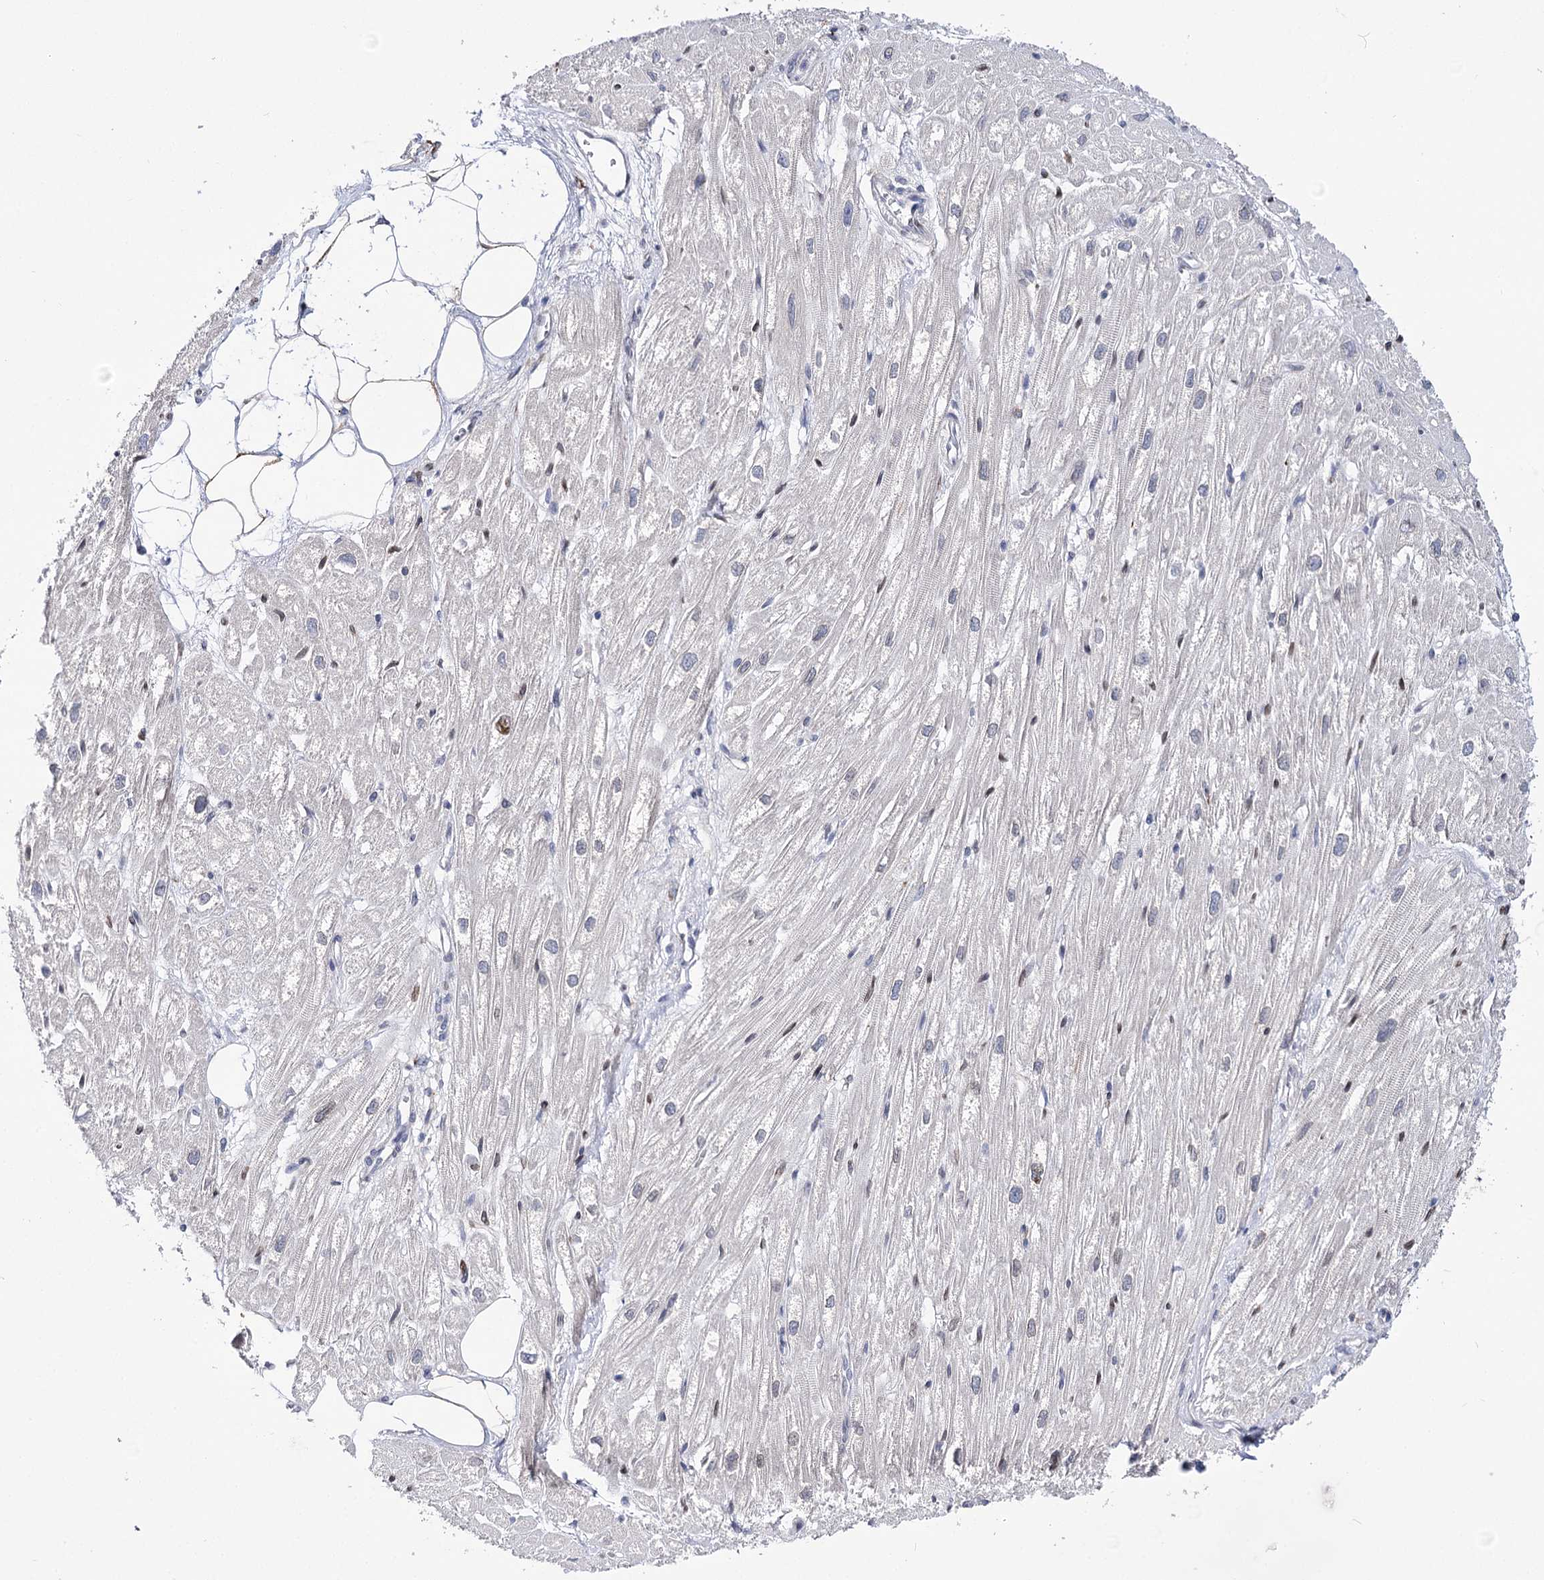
{"staining": {"intensity": "moderate", "quantity": "<25%", "location": "cytoplasmic/membranous,nuclear"}, "tissue": "heart muscle", "cell_type": "Cardiomyocytes", "image_type": "normal", "snomed": [{"axis": "morphology", "description": "Normal tissue, NOS"}, {"axis": "topography", "description": "Heart"}], "caption": "An IHC image of normal tissue is shown. Protein staining in brown shows moderate cytoplasmic/membranous,nuclear positivity in heart muscle within cardiomyocytes.", "gene": "TMEM201", "patient": {"sex": "male", "age": 50}}